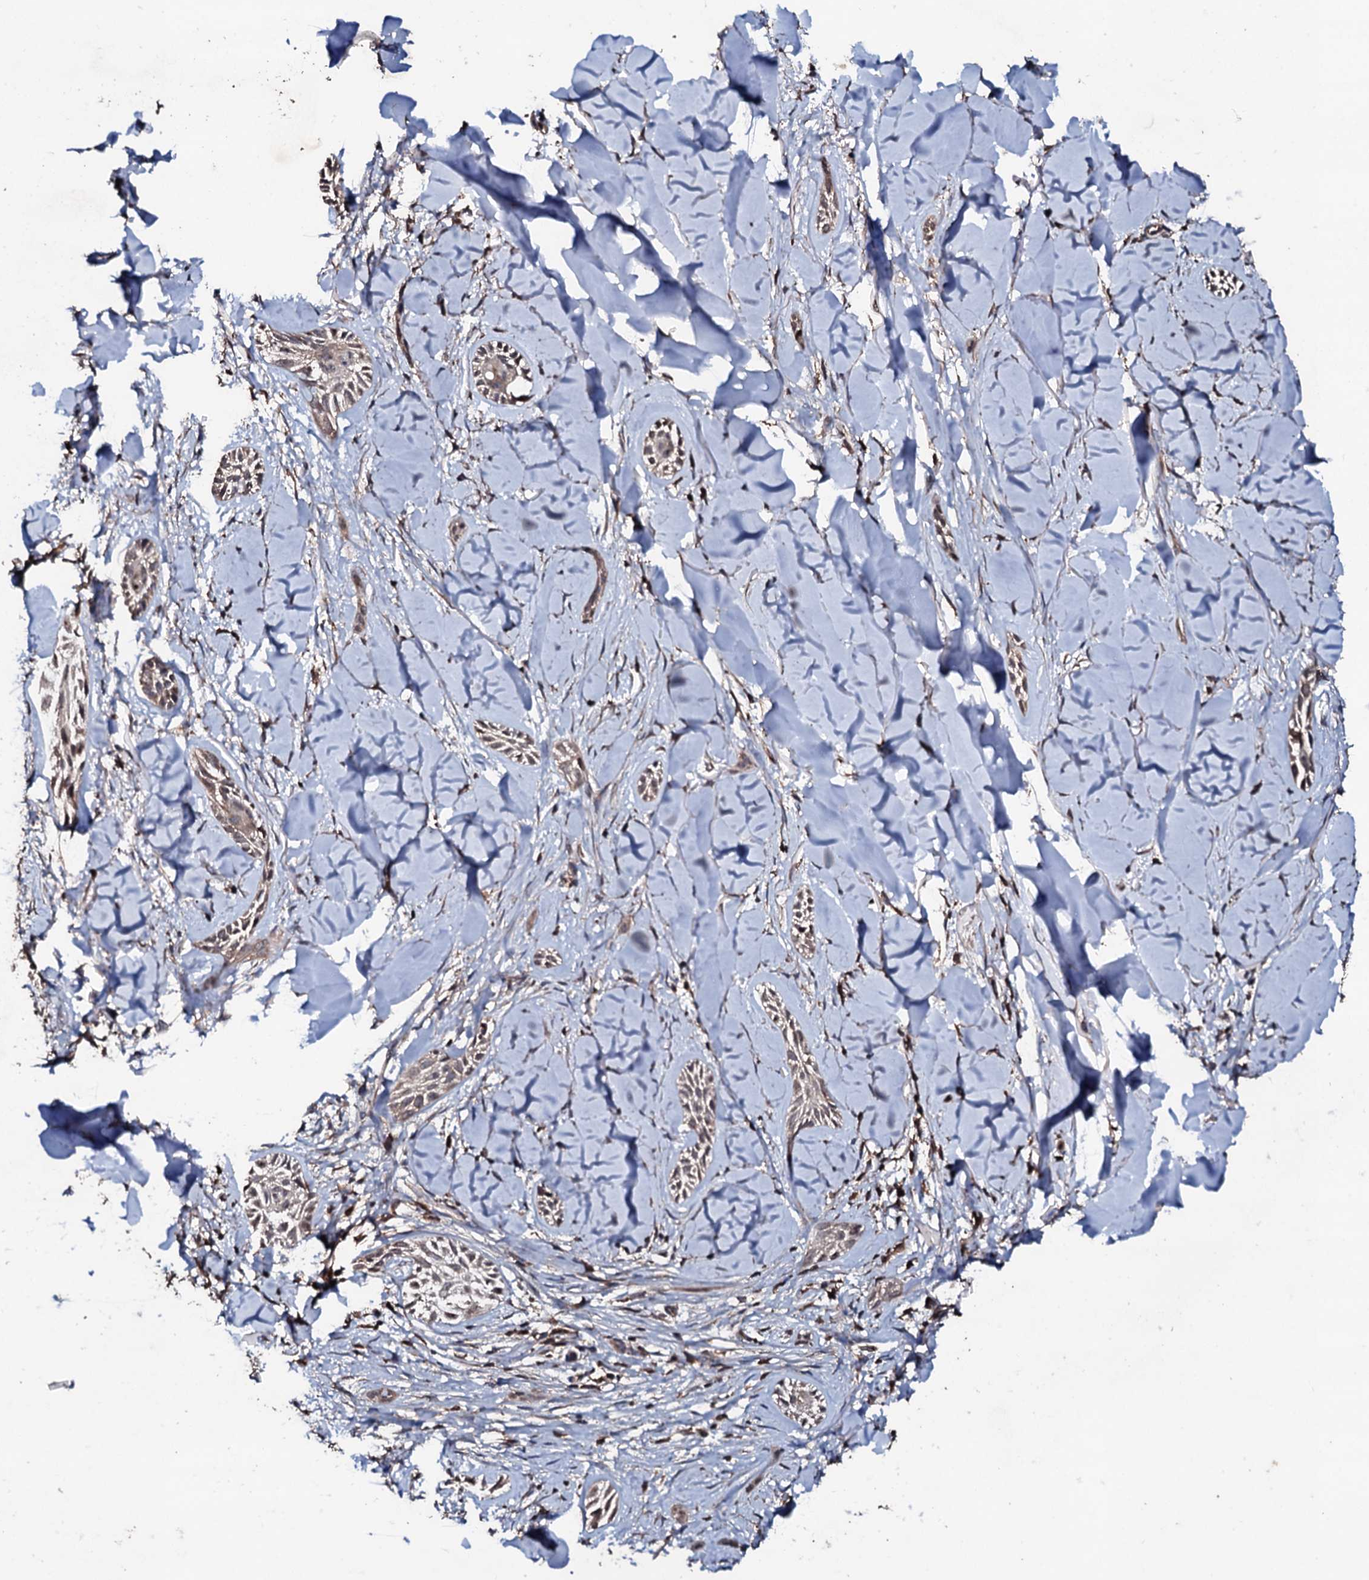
{"staining": {"intensity": "weak", "quantity": ">75%", "location": "cytoplasmic/membranous"}, "tissue": "skin cancer", "cell_type": "Tumor cells", "image_type": "cancer", "snomed": [{"axis": "morphology", "description": "Basal cell carcinoma"}, {"axis": "topography", "description": "Skin"}], "caption": "This is an image of IHC staining of skin cancer, which shows weak expression in the cytoplasmic/membranous of tumor cells.", "gene": "SDHAF2", "patient": {"sex": "female", "age": 59}}